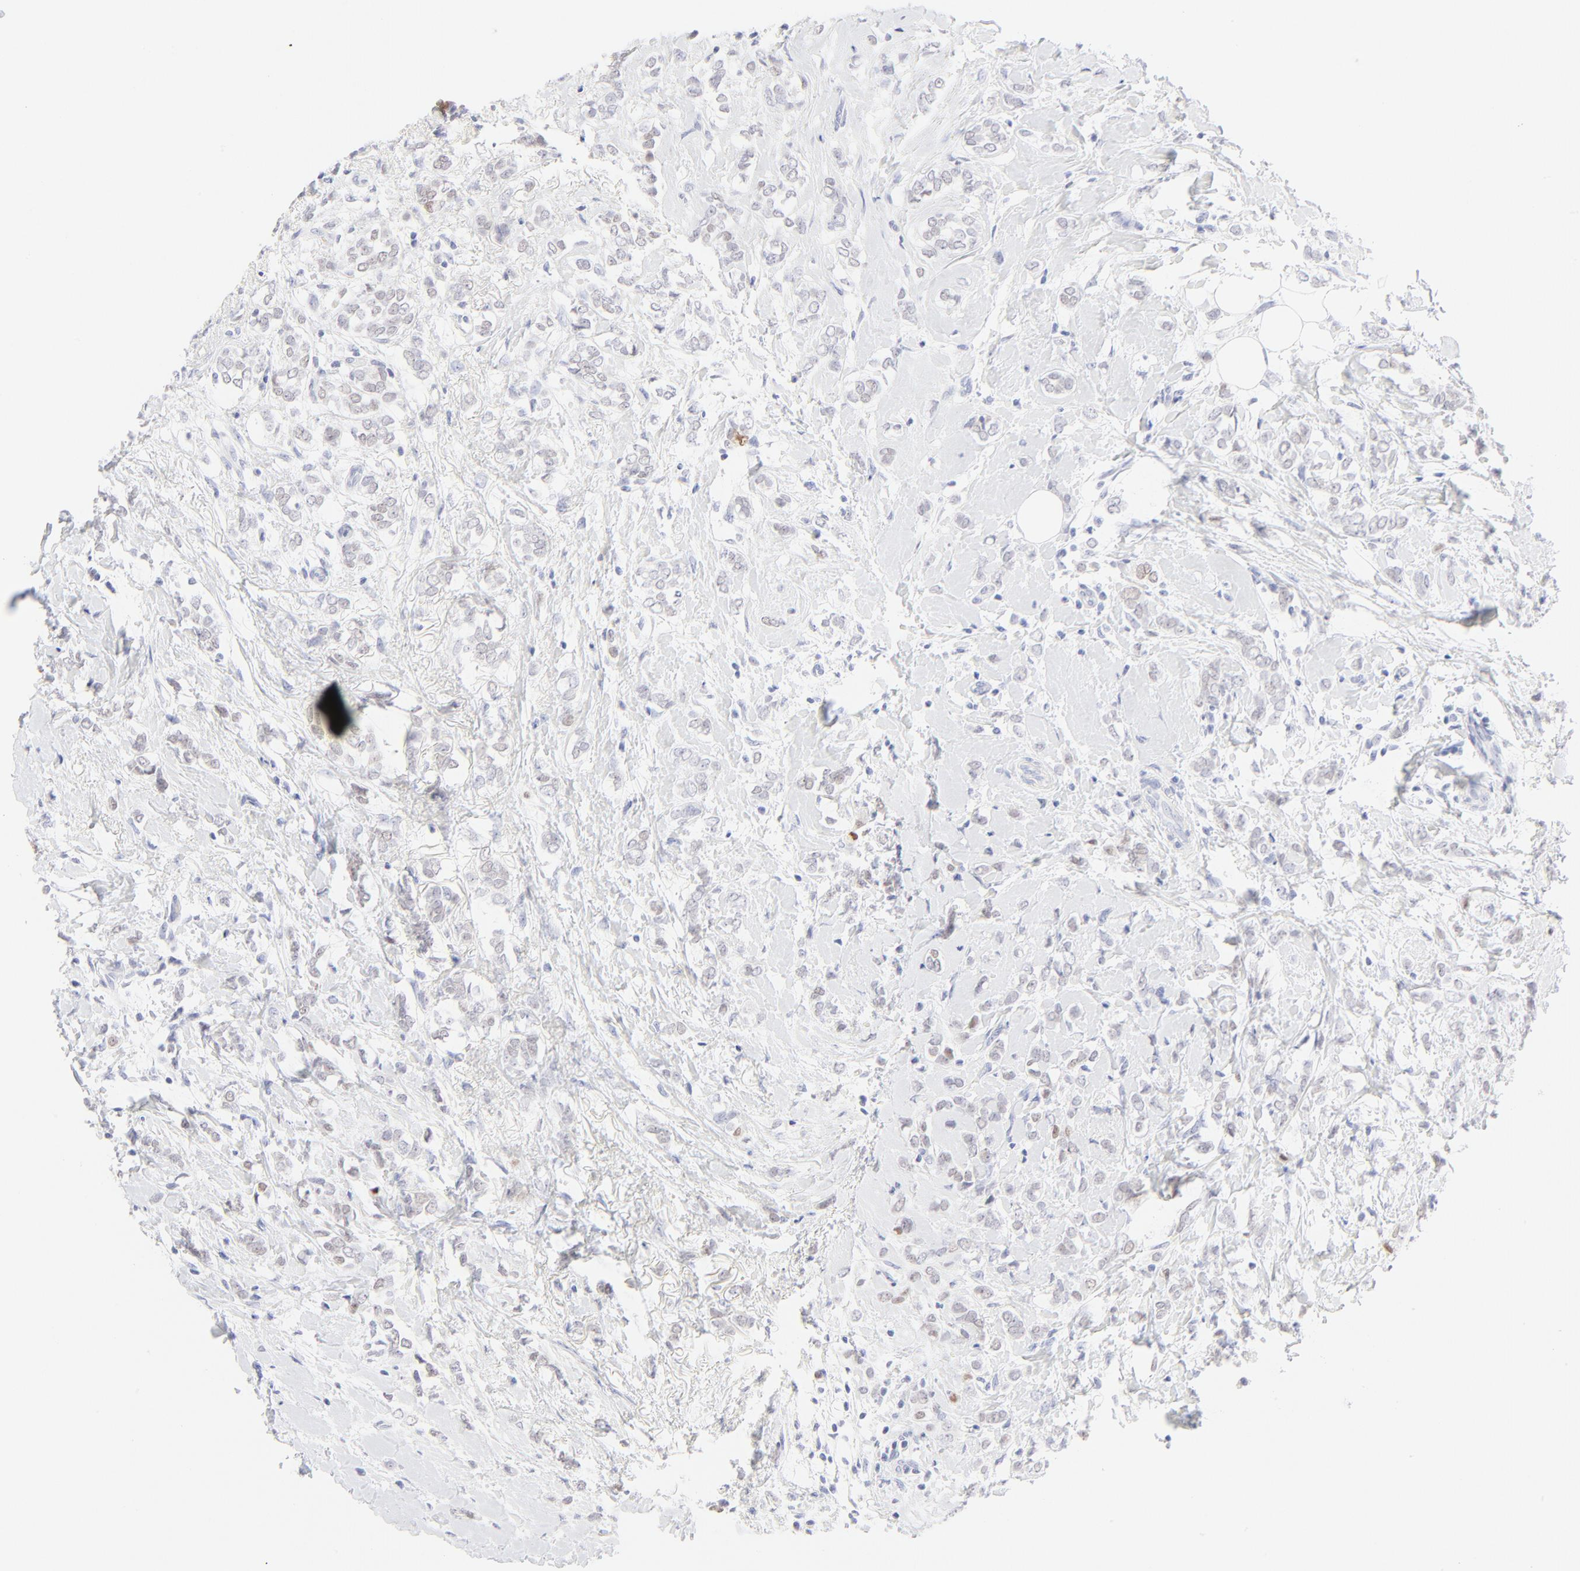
{"staining": {"intensity": "weak", "quantity": "<25%", "location": "nuclear"}, "tissue": "breast cancer", "cell_type": "Tumor cells", "image_type": "cancer", "snomed": [{"axis": "morphology", "description": "Normal tissue, NOS"}, {"axis": "morphology", "description": "Lobular carcinoma"}, {"axis": "topography", "description": "Breast"}], "caption": "Immunohistochemistry (IHC) of breast lobular carcinoma shows no staining in tumor cells.", "gene": "ELF3", "patient": {"sex": "female", "age": 47}}